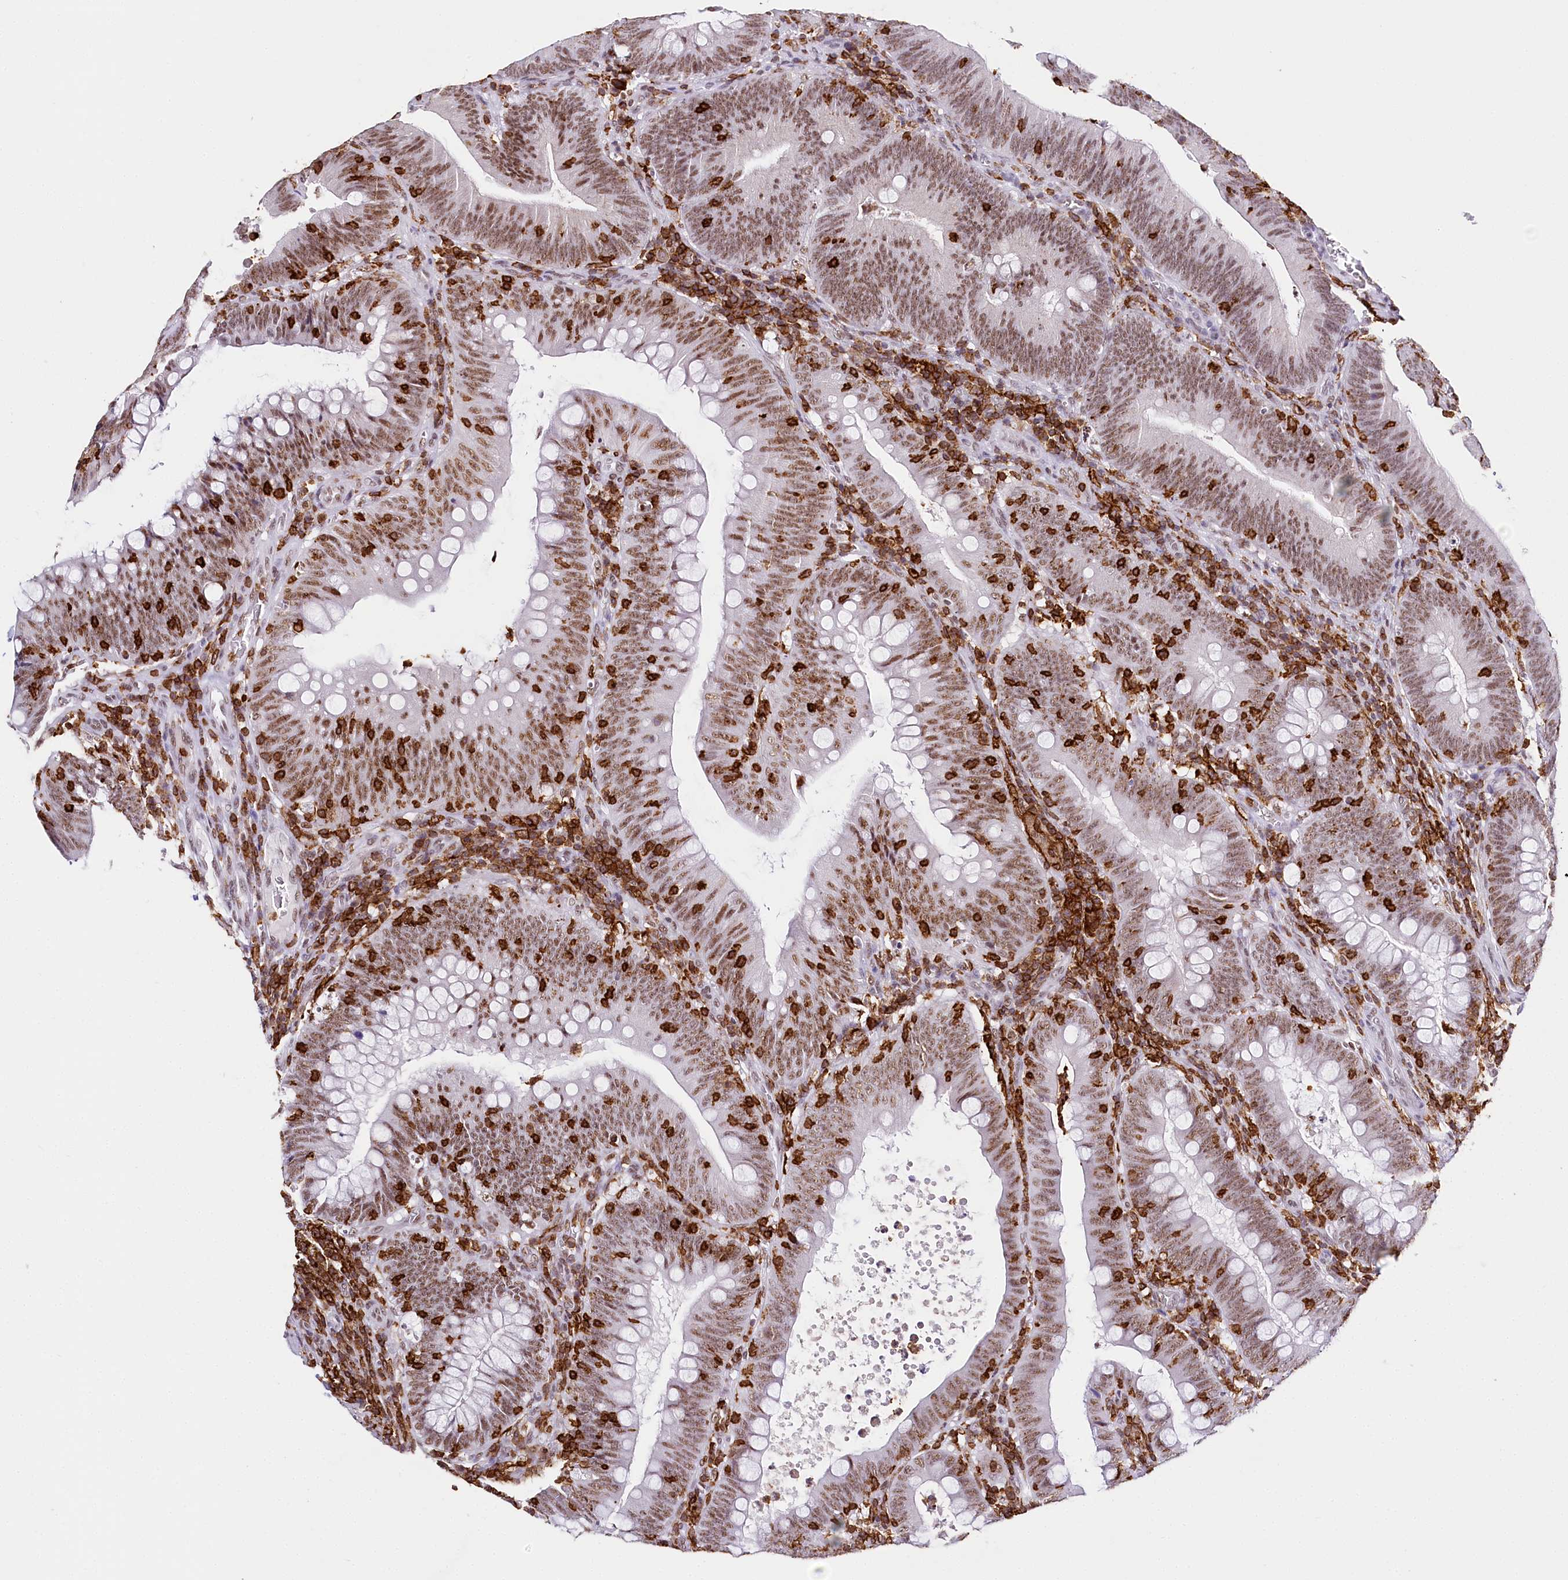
{"staining": {"intensity": "moderate", "quantity": ">75%", "location": "nuclear"}, "tissue": "colorectal cancer", "cell_type": "Tumor cells", "image_type": "cancer", "snomed": [{"axis": "morphology", "description": "Normal tissue, NOS"}, {"axis": "topography", "description": "Colon"}], "caption": "The photomicrograph exhibits a brown stain indicating the presence of a protein in the nuclear of tumor cells in colorectal cancer. The staining was performed using DAB, with brown indicating positive protein expression. Nuclei are stained blue with hematoxylin.", "gene": "BARD1", "patient": {"sex": "female", "age": 82}}